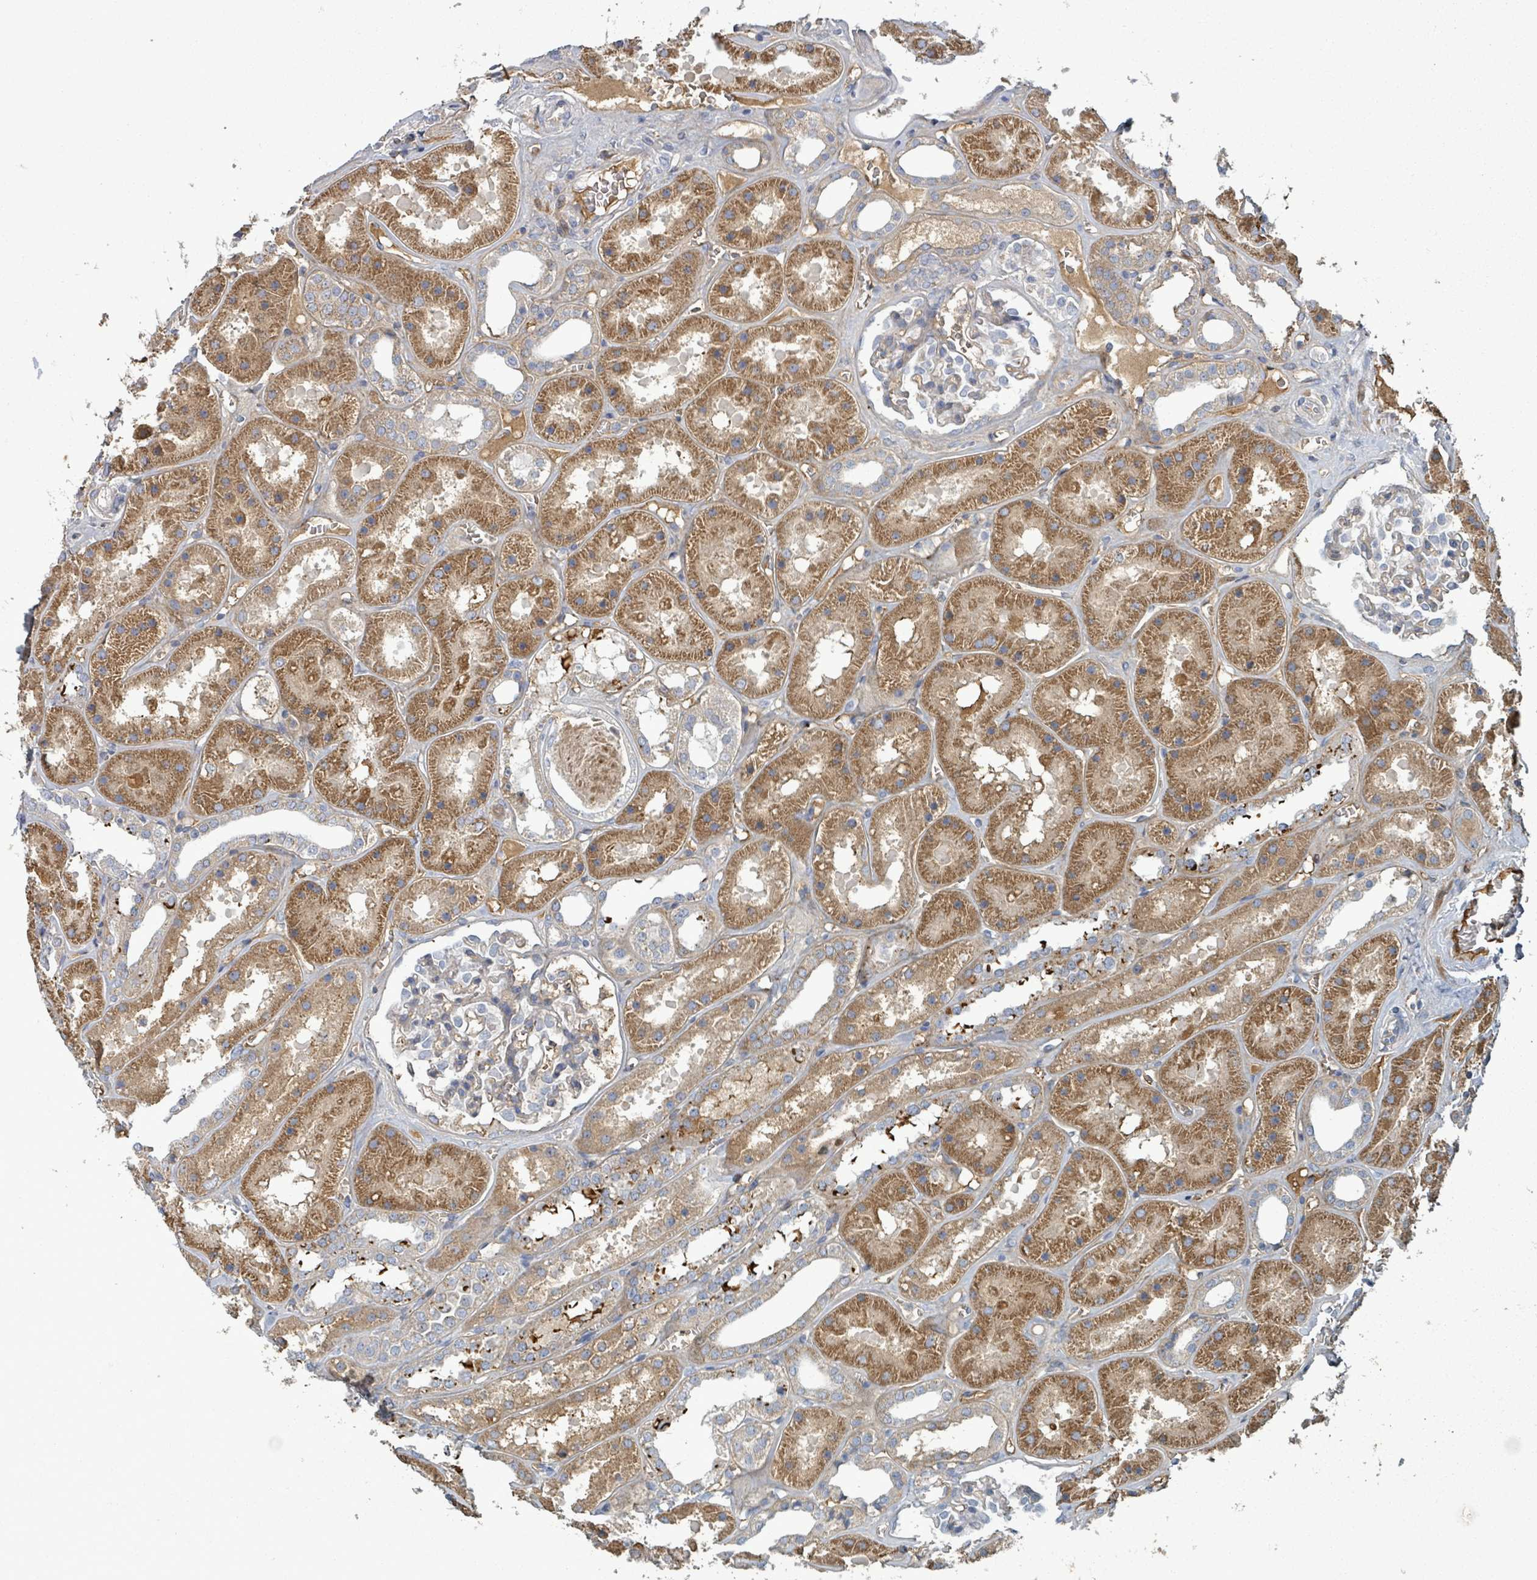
{"staining": {"intensity": "negative", "quantity": "none", "location": "none"}, "tissue": "kidney", "cell_type": "Cells in glomeruli", "image_type": "normal", "snomed": [{"axis": "morphology", "description": "Normal tissue, NOS"}, {"axis": "topography", "description": "Kidney"}], "caption": "Immunohistochemical staining of unremarkable kidney exhibits no significant expression in cells in glomeruli.", "gene": "GRM8", "patient": {"sex": "female", "age": 41}}